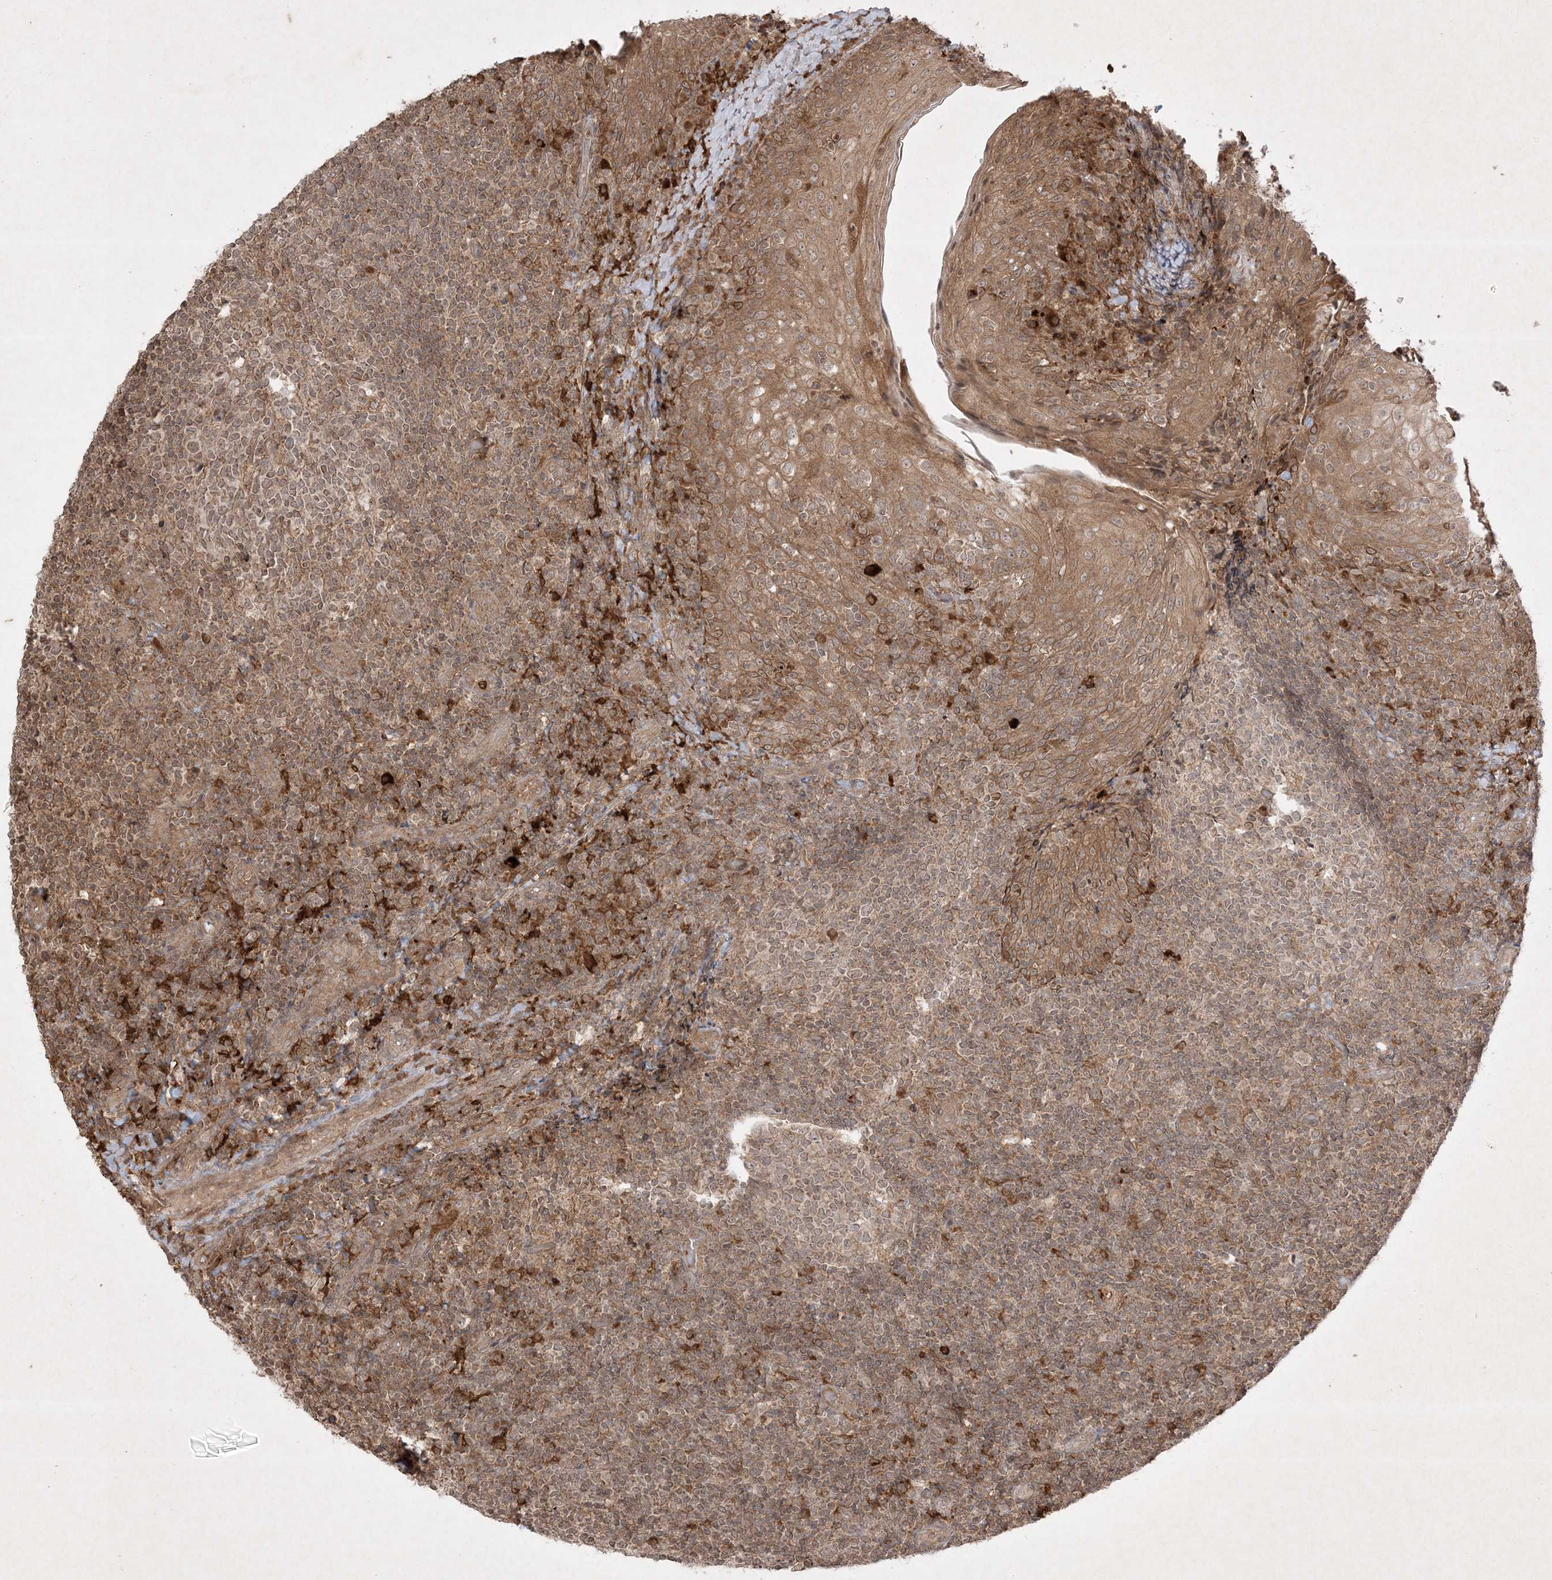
{"staining": {"intensity": "weak", "quantity": "25%-75%", "location": "cytoplasmic/membranous"}, "tissue": "tonsil", "cell_type": "Germinal center cells", "image_type": "normal", "snomed": [{"axis": "morphology", "description": "Normal tissue, NOS"}, {"axis": "topography", "description": "Tonsil"}], "caption": "Tonsil stained with a brown dye reveals weak cytoplasmic/membranous positive positivity in about 25%-75% of germinal center cells.", "gene": "PTK6", "patient": {"sex": "female", "age": 19}}